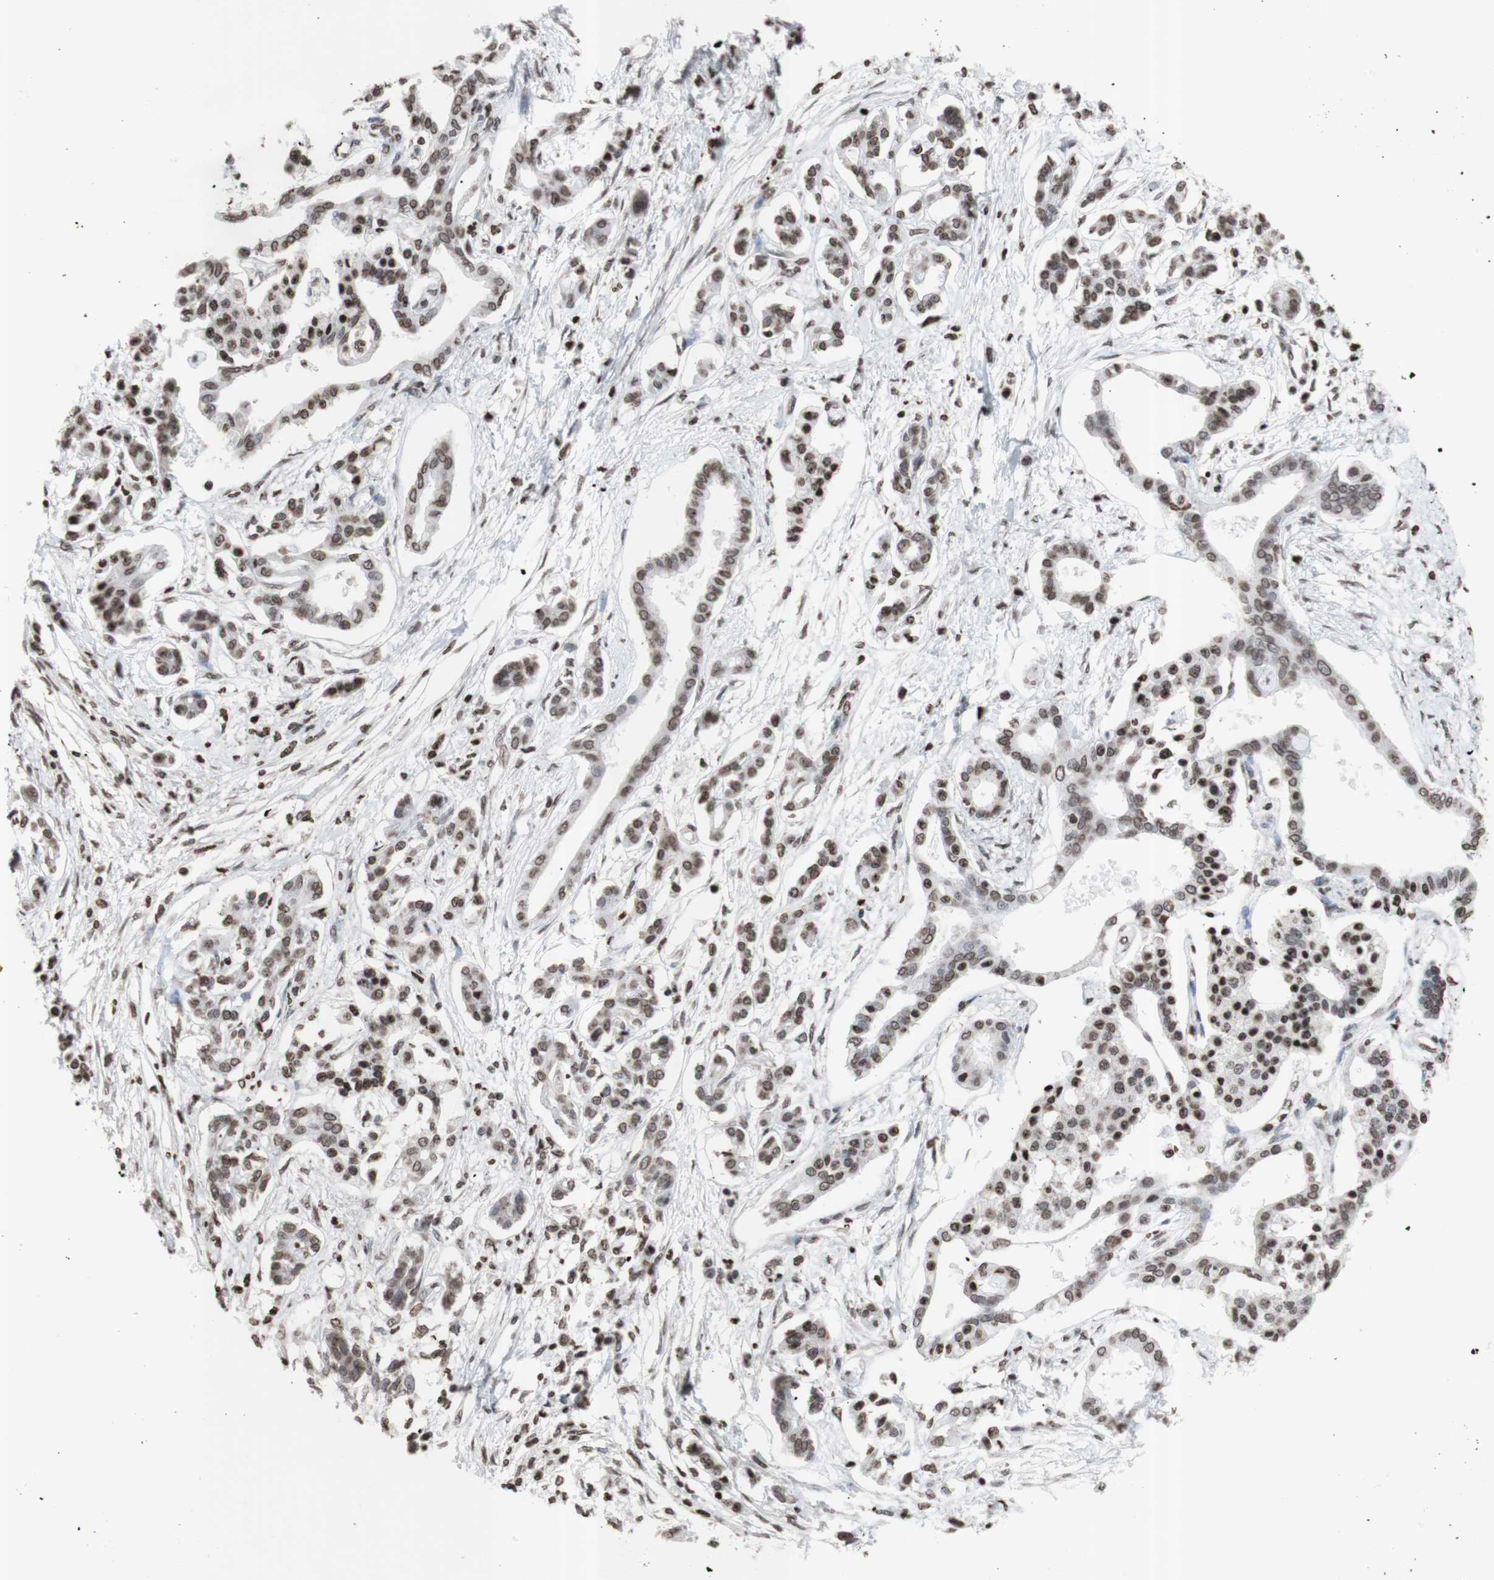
{"staining": {"intensity": "moderate", "quantity": ">75%", "location": "nuclear"}, "tissue": "pancreatic cancer", "cell_type": "Tumor cells", "image_type": "cancer", "snomed": [{"axis": "morphology", "description": "Adenocarcinoma, NOS"}, {"axis": "topography", "description": "Pancreas"}], "caption": "This histopathology image displays pancreatic cancer (adenocarcinoma) stained with immunohistochemistry (IHC) to label a protein in brown. The nuclear of tumor cells show moderate positivity for the protein. Nuclei are counter-stained blue.", "gene": "SNAI2", "patient": {"sex": "male", "age": 56}}